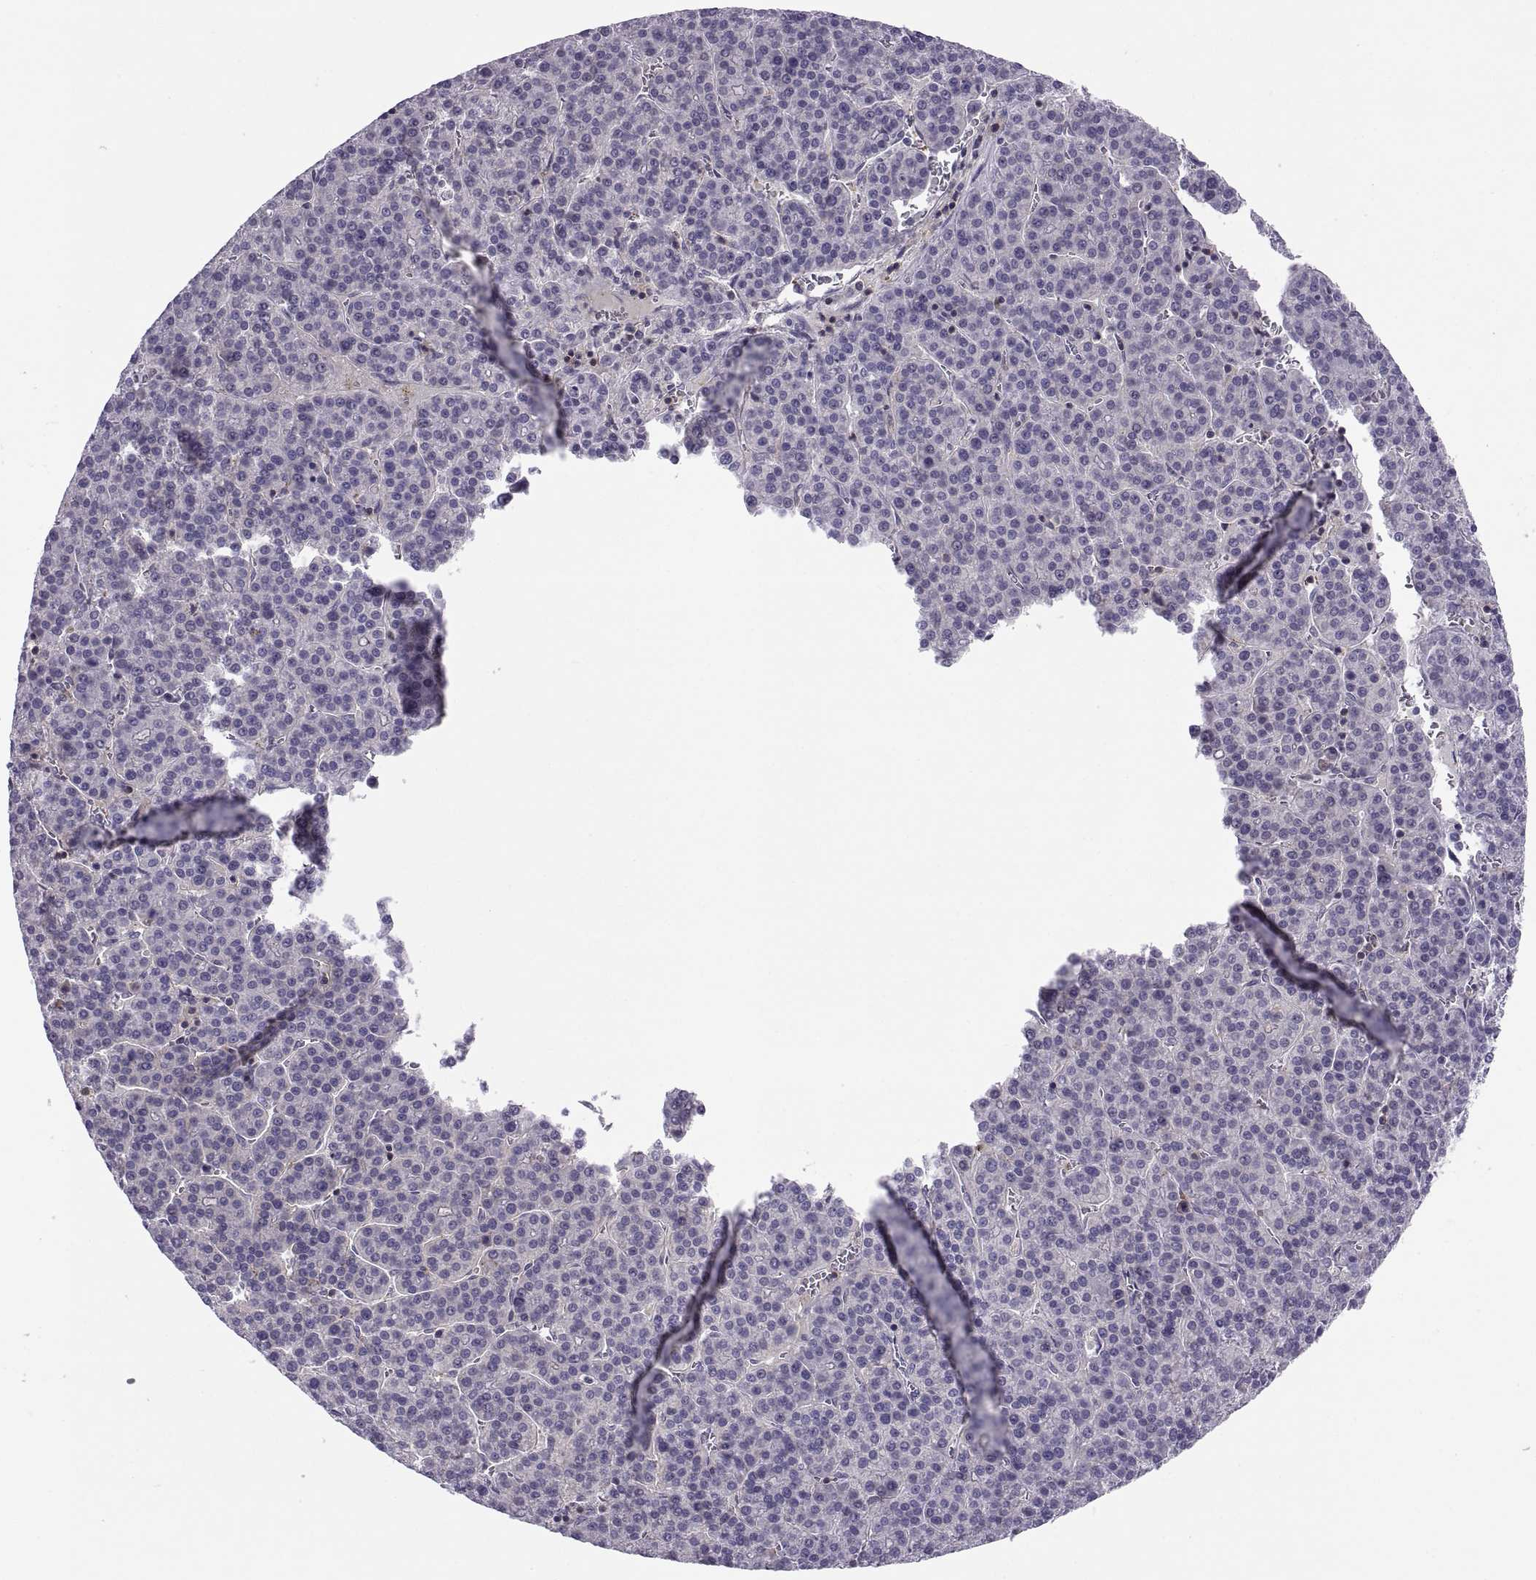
{"staining": {"intensity": "negative", "quantity": "none", "location": "none"}, "tissue": "liver cancer", "cell_type": "Tumor cells", "image_type": "cancer", "snomed": [{"axis": "morphology", "description": "Carcinoma, Hepatocellular, NOS"}, {"axis": "topography", "description": "Liver"}], "caption": "DAB immunohistochemical staining of hepatocellular carcinoma (liver) displays no significant staining in tumor cells.", "gene": "TTC21A", "patient": {"sex": "female", "age": 58}}